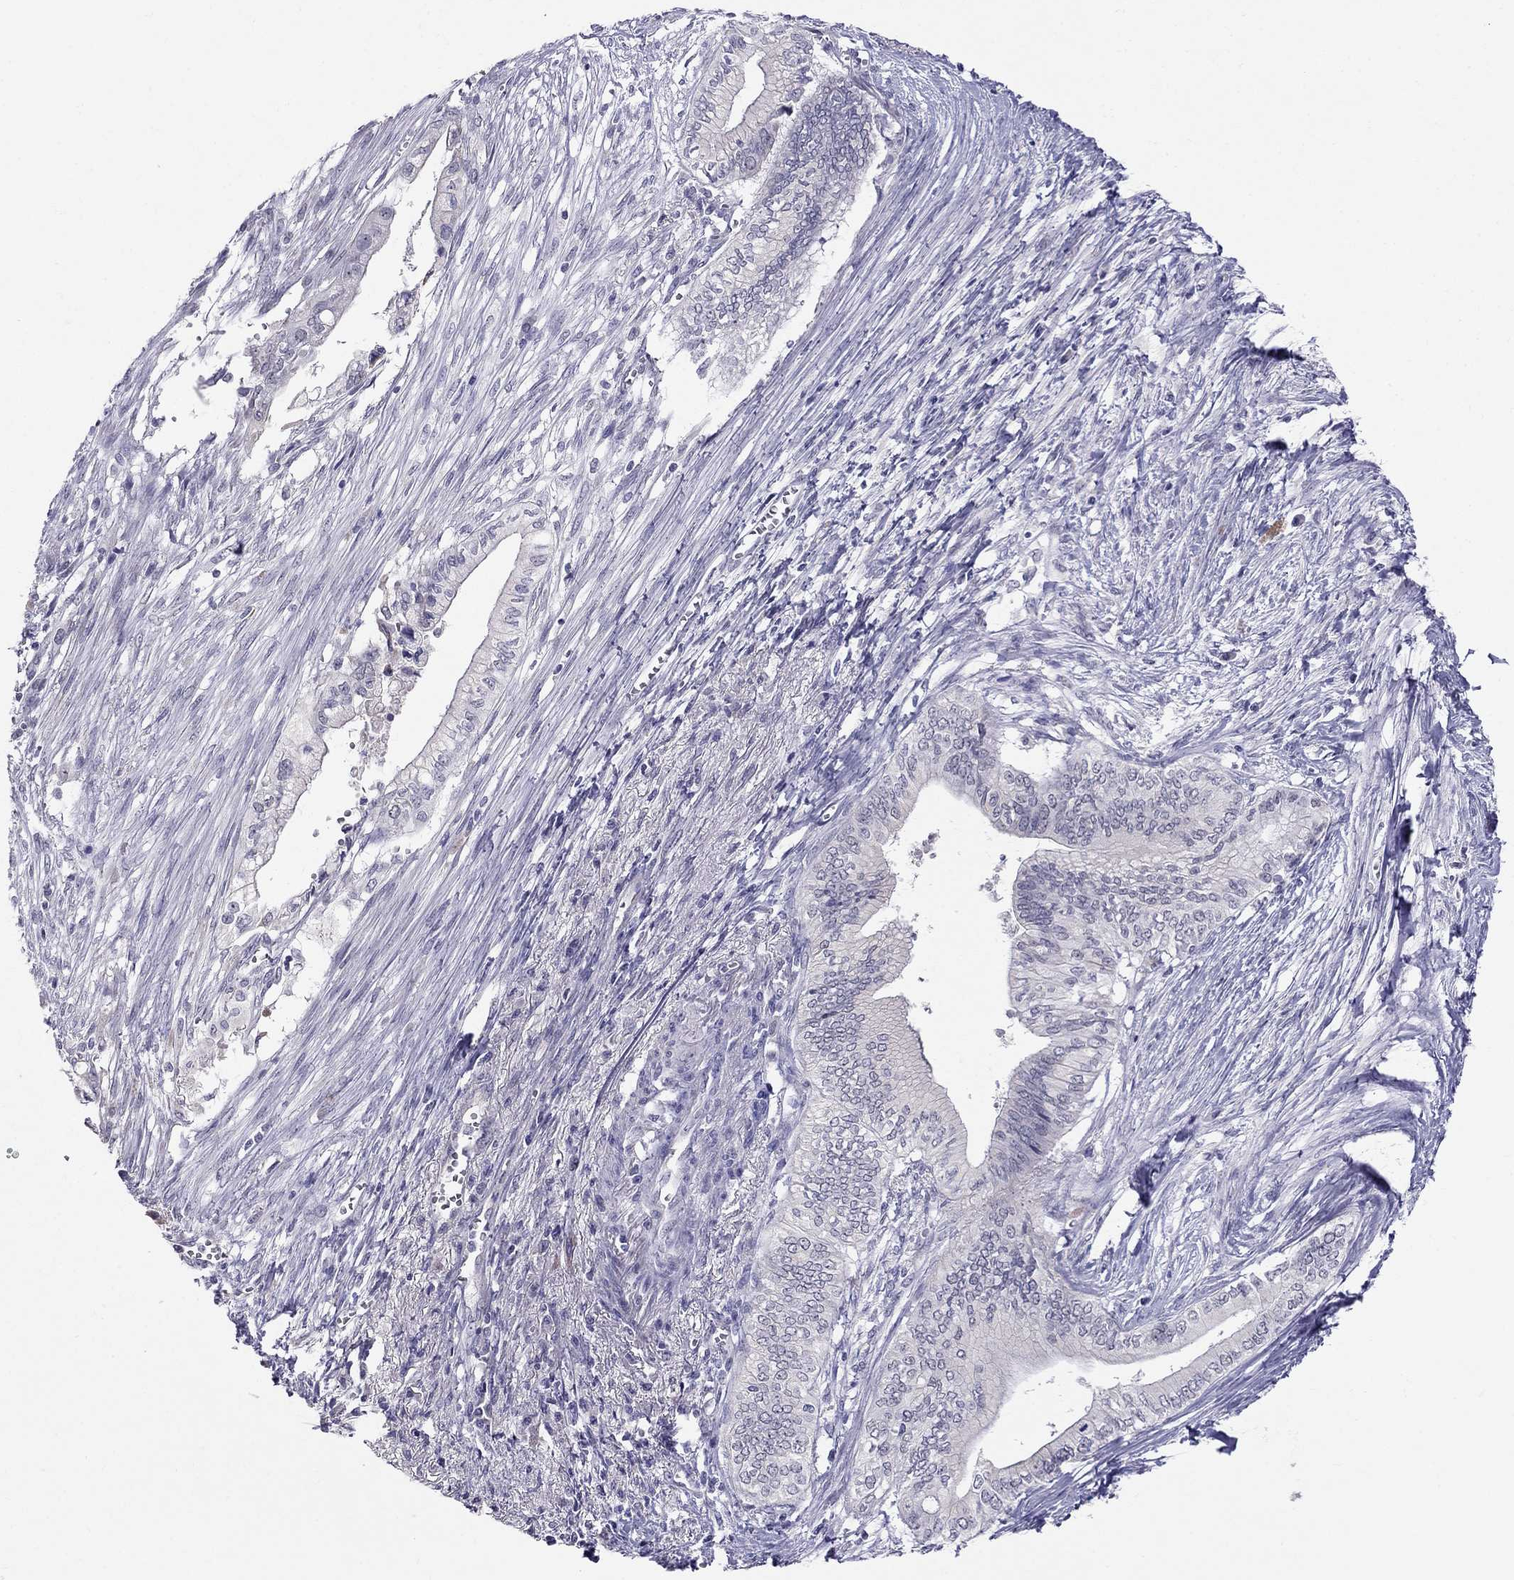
{"staining": {"intensity": "negative", "quantity": "none", "location": "none"}, "tissue": "pancreatic cancer", "cell_type": "Tumor cells", "image_type": "cancer", "snomed": [{"axis": "morphology", "description": "Adenocarcinoma, NOS"}, {"axis": "topography", "description": "Pancreas"}], "caption": "Image shows no significant protein staining in tumor cells of pancreatic adenocarcinoma.", "gene": "MYO3B", "patient": {"sex": "female", "age": 61}}